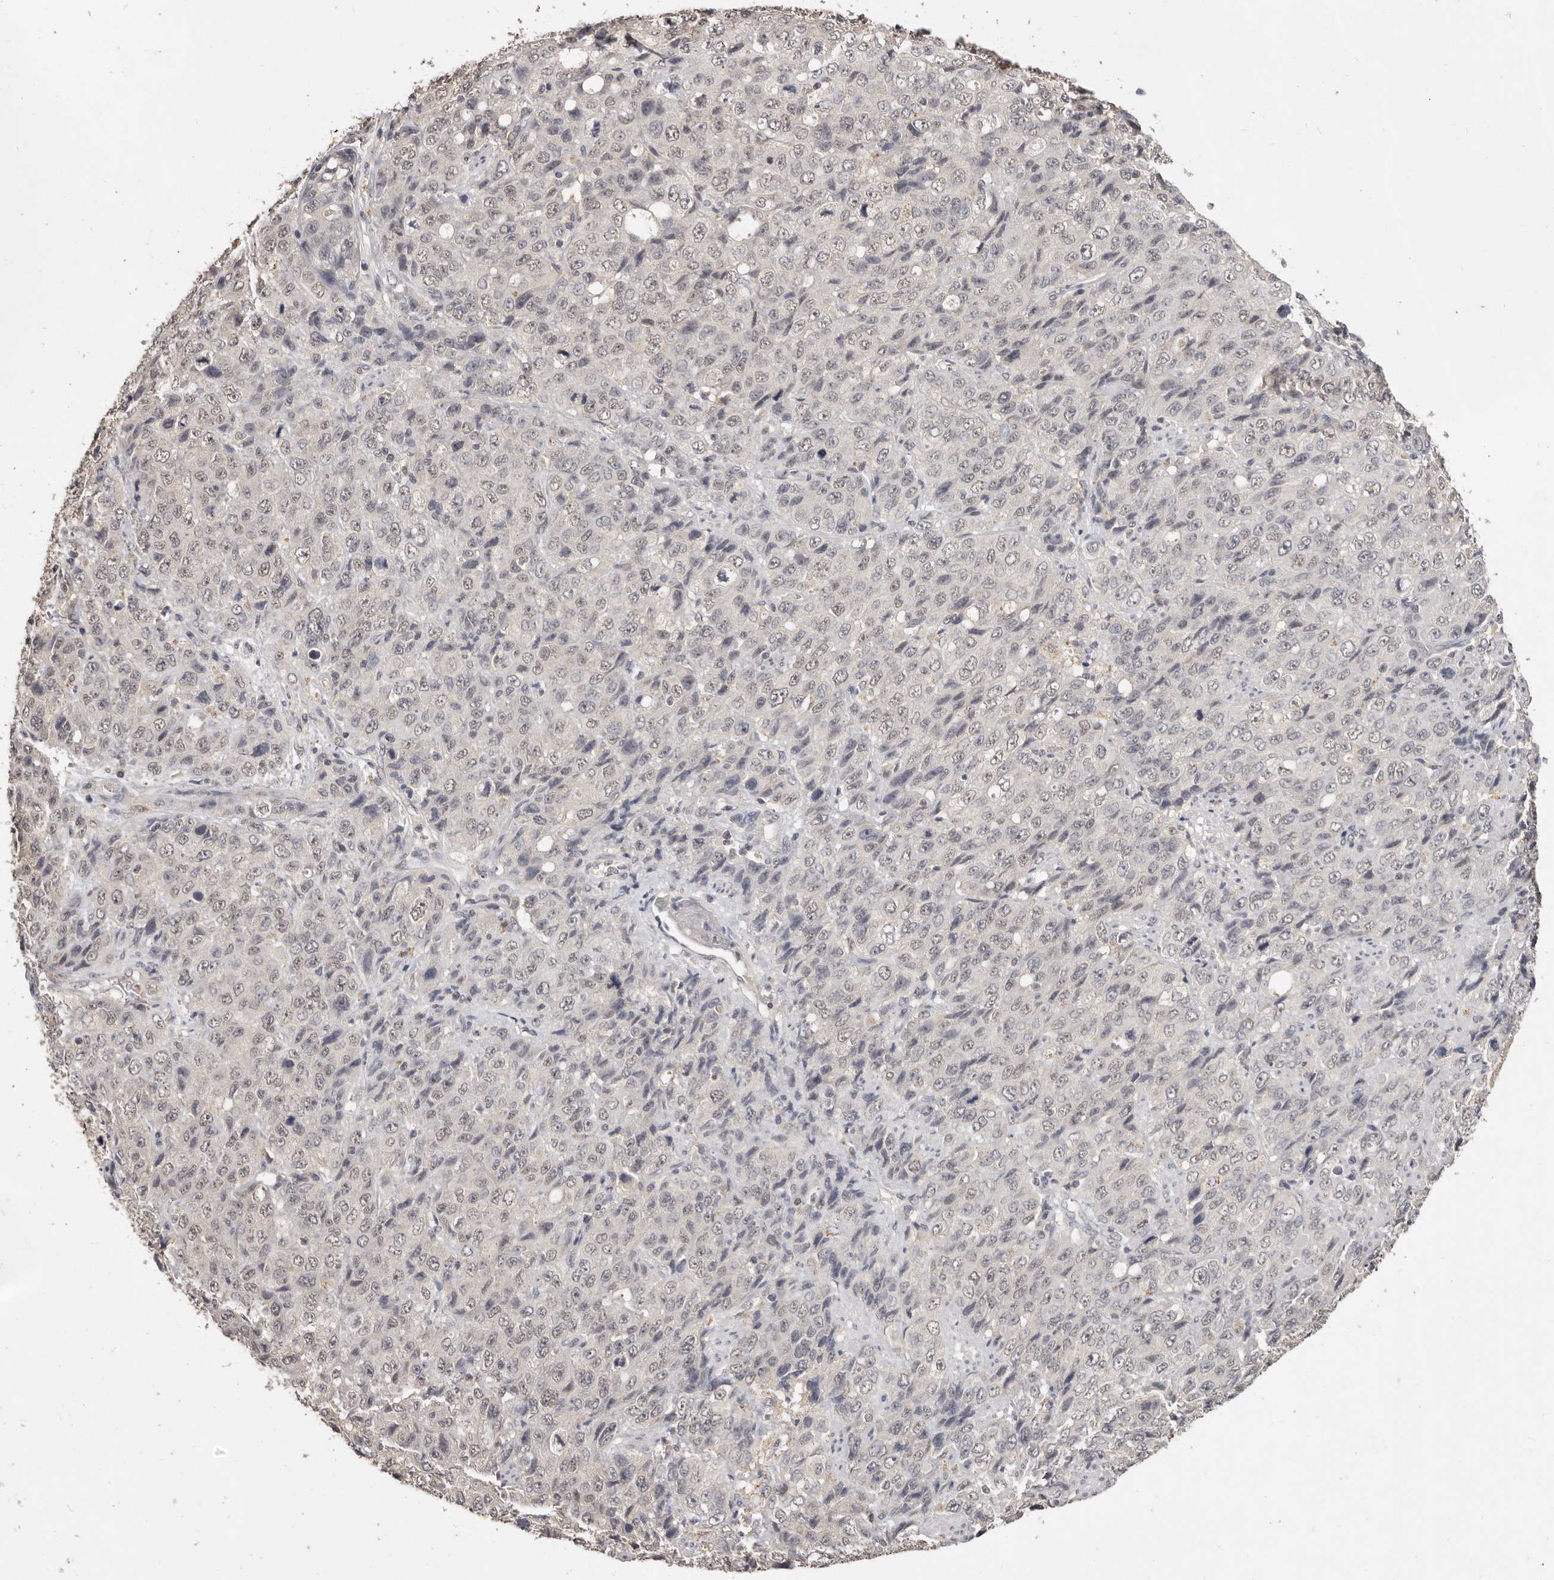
{"staining": {"intensity": "negative", "quantity": "none", "location": "none"}, "tissue": "stomach cancer", "cell_type": "Tumor cells", "image_type": "cancer", "snomed": [{"axis": "morphology", "description": "Adenocarcinoma, NOS"}, {"axis": "topography", "description": "Stomach"}], "caption": "Immunohistochemistry (IHC) histopathology image of human stomach cancer (adenocarcinoma) stained for a protein (brown), which exhibits no positivity in tumor cells.", "gene": "TSPAN13", "patient": {"sex": "male", "age": 48}}